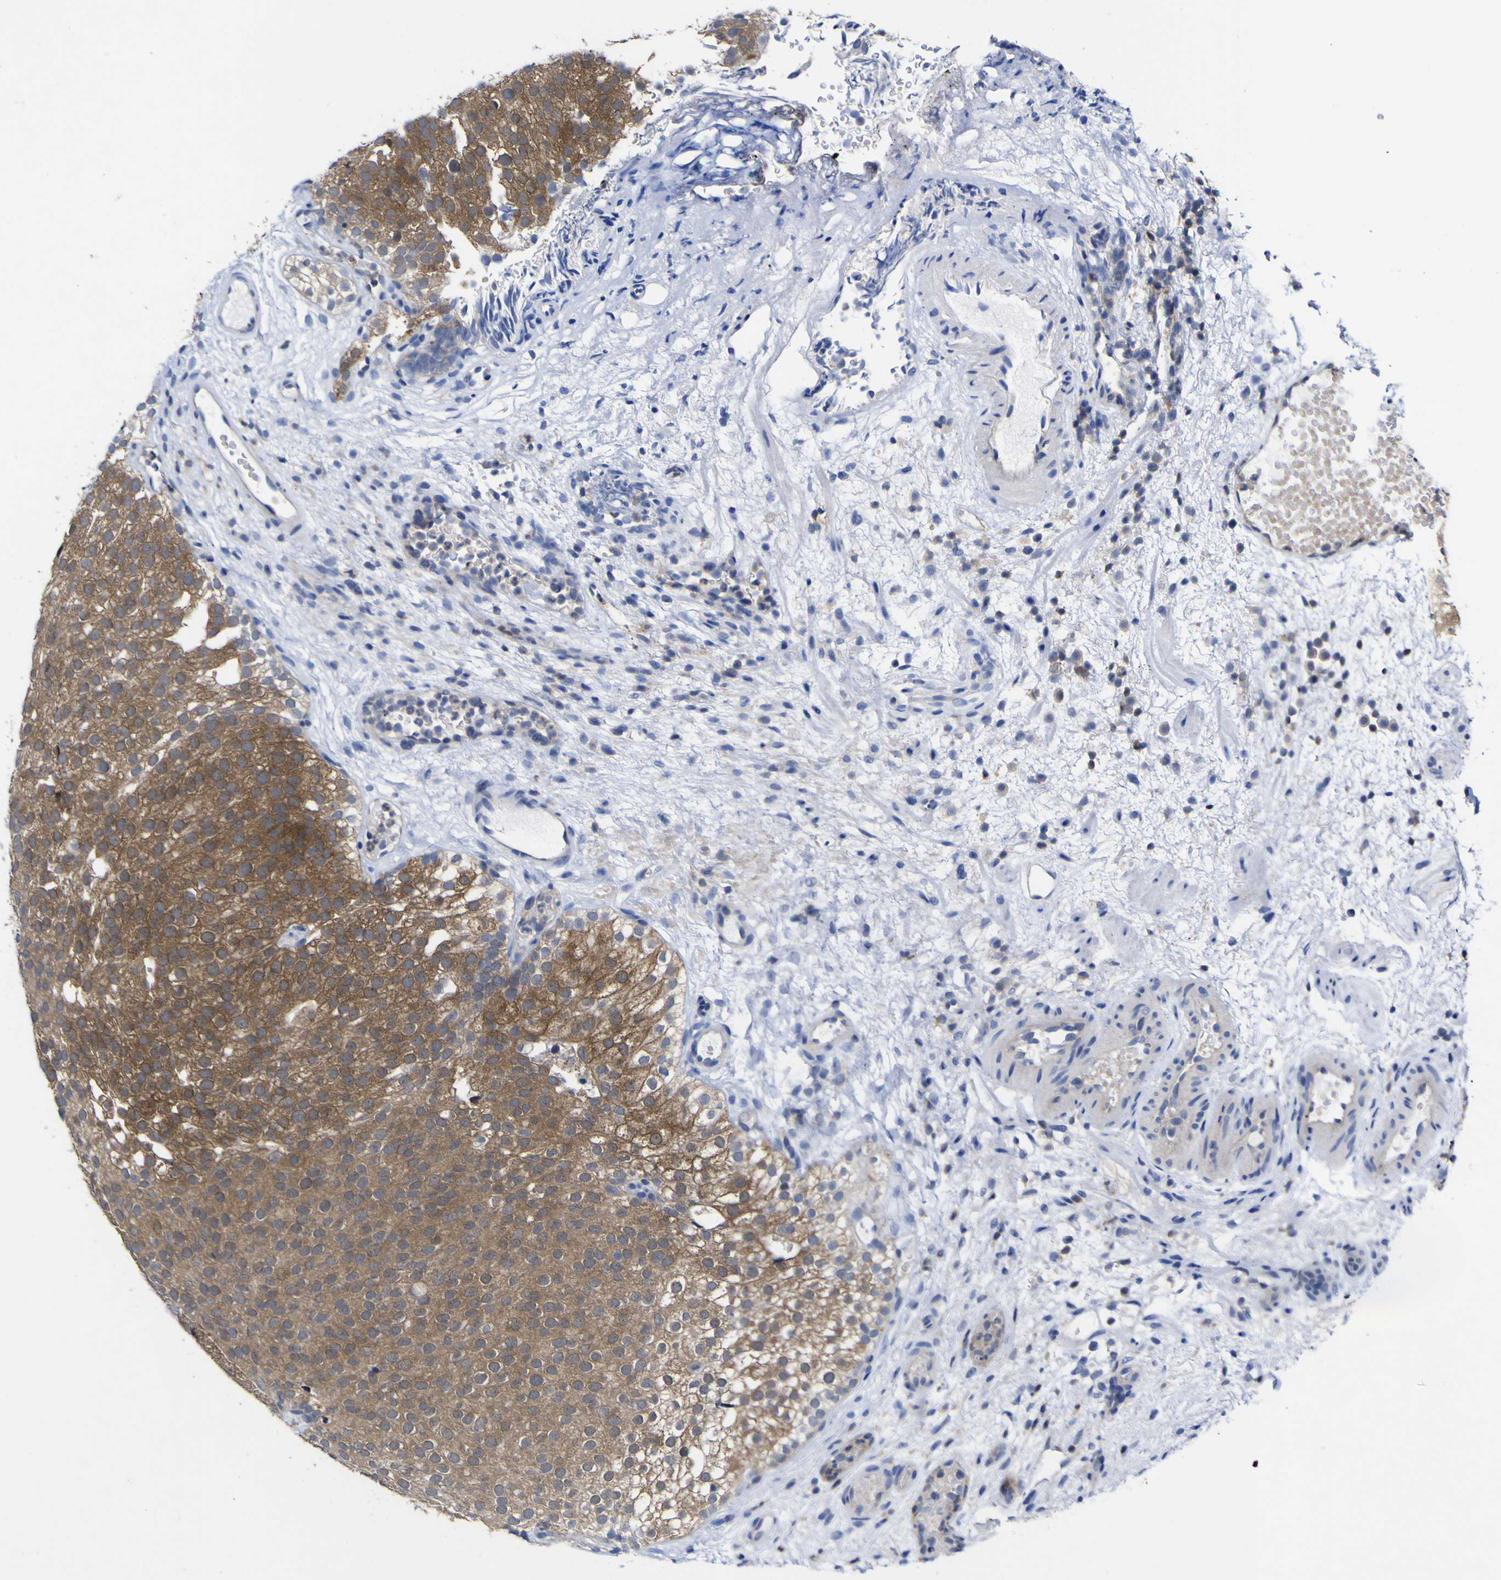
{"staining": {"intensity": "moderate", "quantity": ">75%", "location": "cytoplasmic/membranous"}, "tissue": "urothelial cancer", "cell_type": "Tumor cells", "image_type": "cancer", "snomed": [{"axis": "morphology", "description": "Urothelial carcinoma, Low grade"}, {"axis": "topography", "description": "Urinary bladder"}], "caption": "Brown immunohistochemical staining in human urothelial cancer reveals moderate cytoplasmic/membranous staining in approximately >75% of tumor cells.", "gene": "CASP6", "patient": {"sex": "male", "age": 78}}